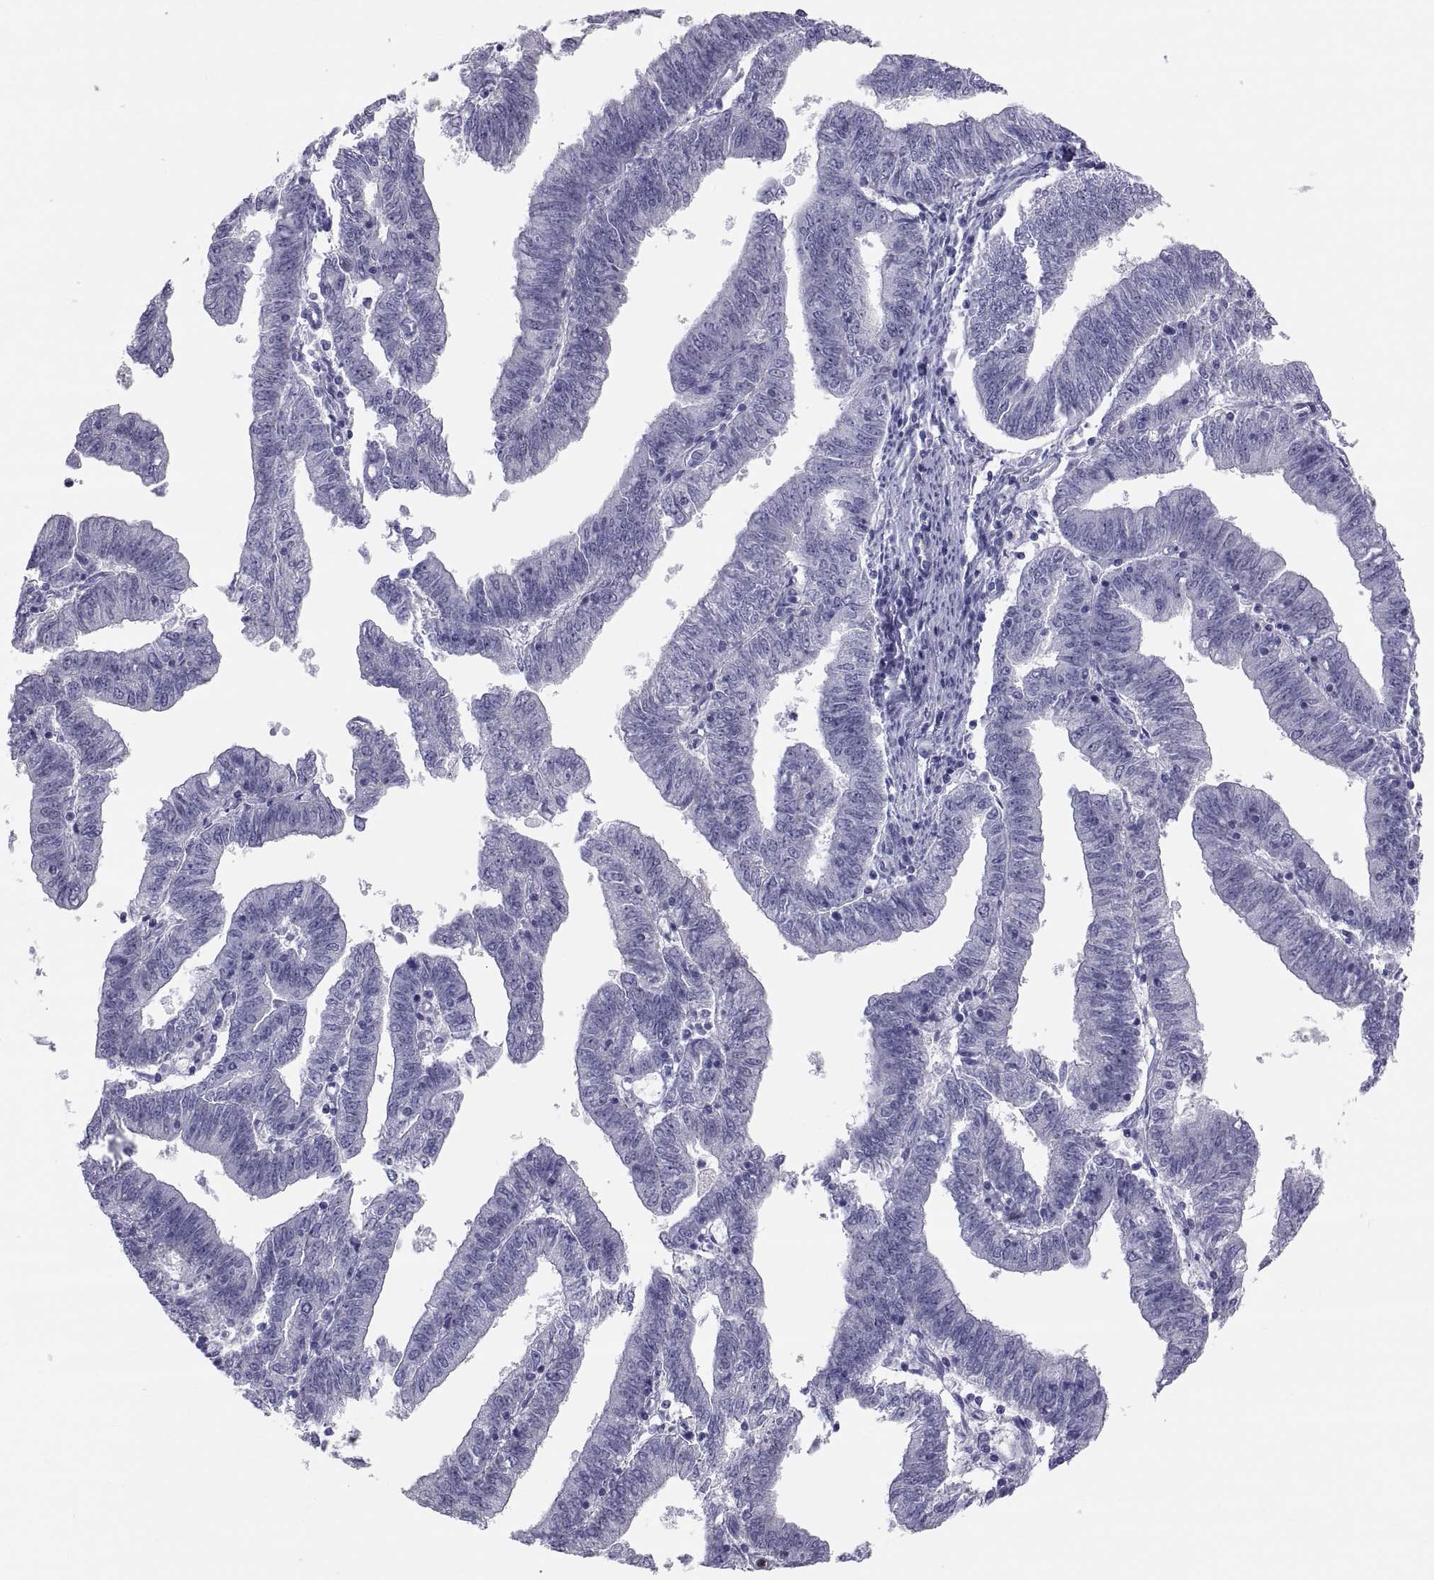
{"staining": {"intensity": "negative", "quantity": "none", "location": "none"}, "tissue": "endometrial cancer", "cell_type": "Tumor cells", "image_type": "cancer", "snomed": [{"axis": "morphology", "description": "Adenocarcinoma, NOS"}, {"axis": "topography", "description": "Endometrium"}], "caption": "This is an IHC photomicrograph of endometrial cancer (adenocarcinoma). There is no expression in tumor cells.", "gene": "FAM170A", "patient": {"sex": "female", "age": 82}}